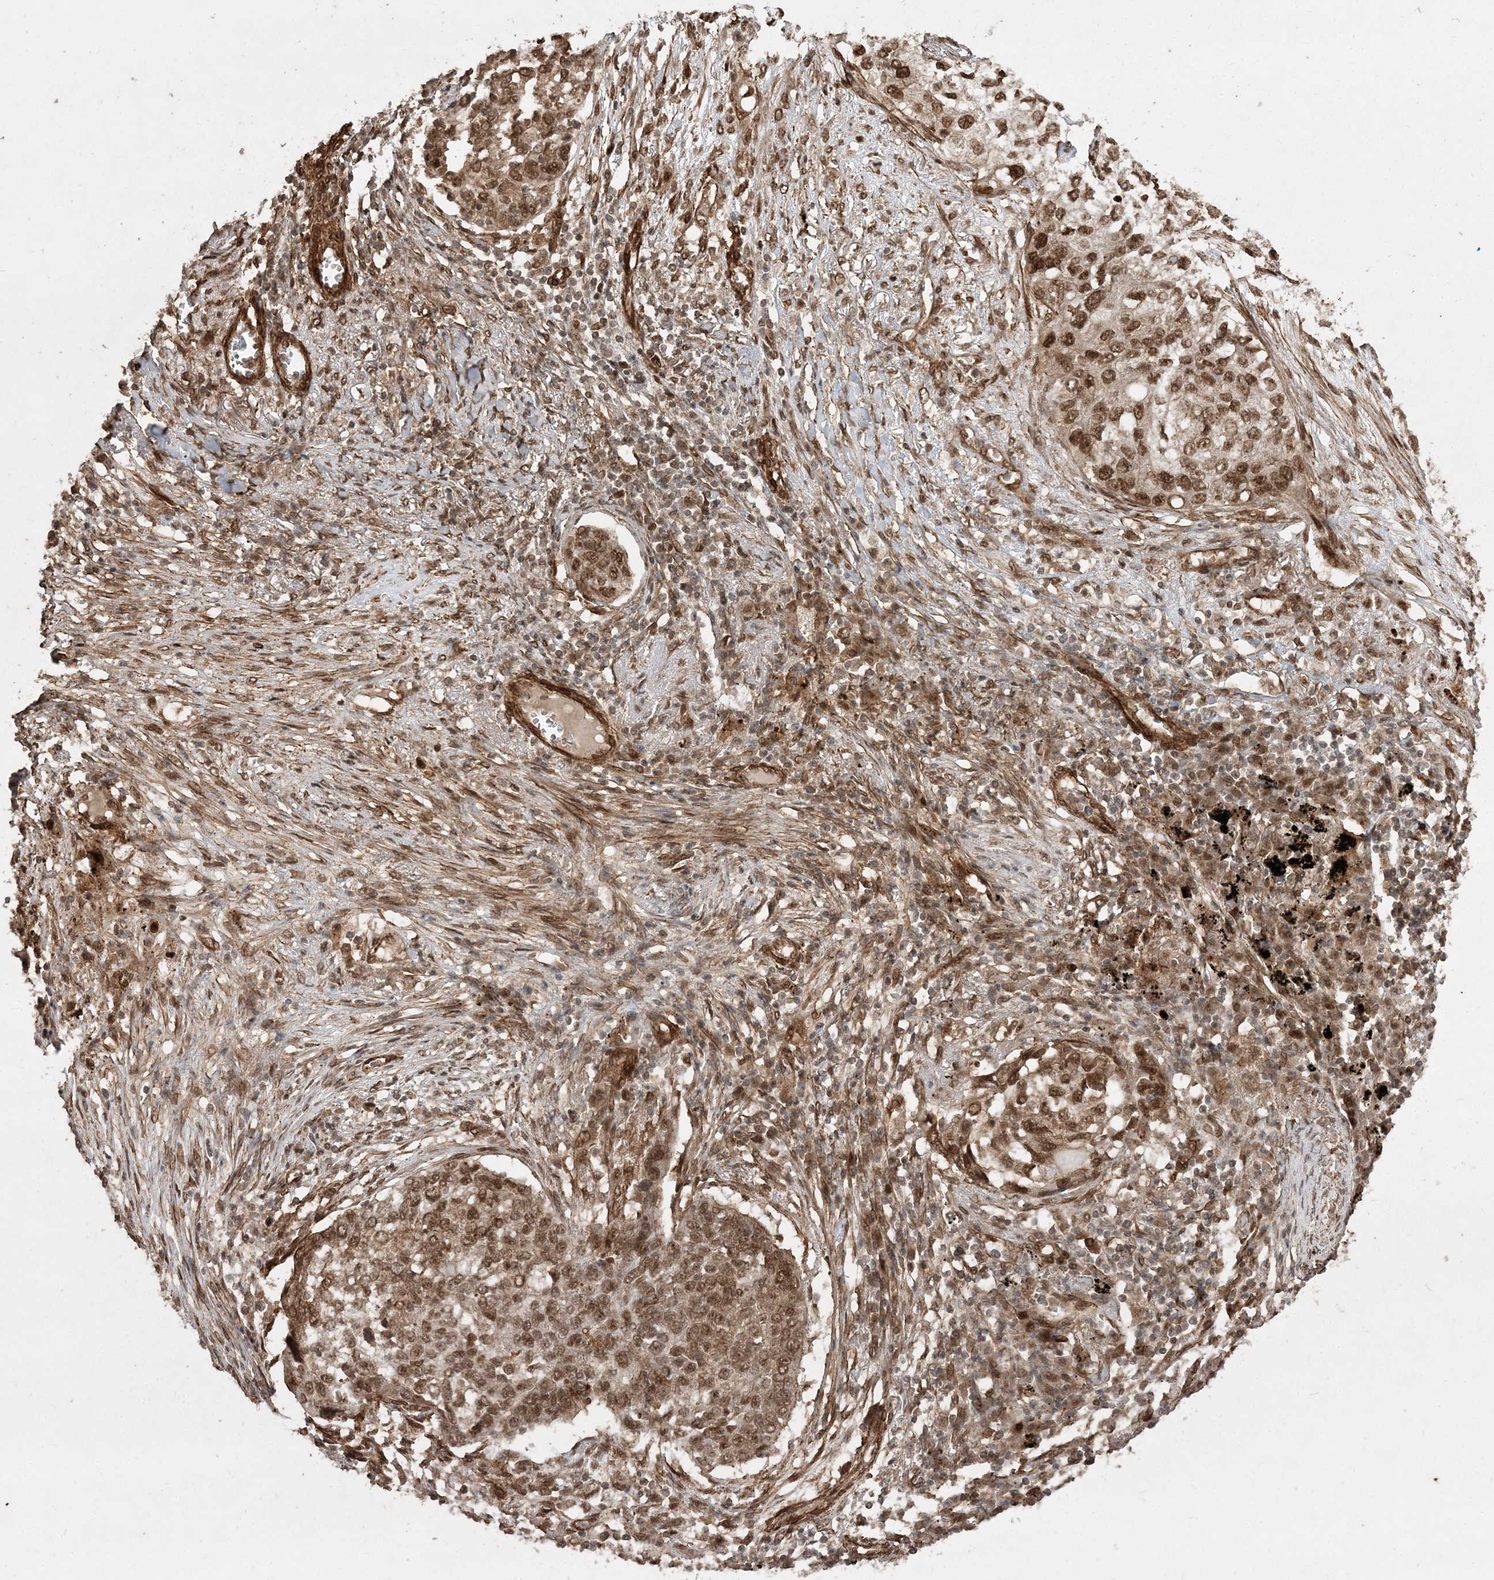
{"staining": {"intensity": "moderate", "quantity": ">75%", "location": "cytoplasmic/membranous,nuclear"}, "tissue": "lung cancer", "cell_type": "Tumor cells", "image_type": "cancer", "snomed": [{"axis": "morphology", "description": "Squamous cell carcinoma, NOS"}, {"axis": "topography", "description": "Lung"}], "caption": "Immunohistochemical staining of lung cancer demonstrates moderate cytoplasmic/membranous and nuclear protein positivity in about >75% of tumor cells.", "gene": "ETAA1", "patient": {"sex": "female", "age": 63}}